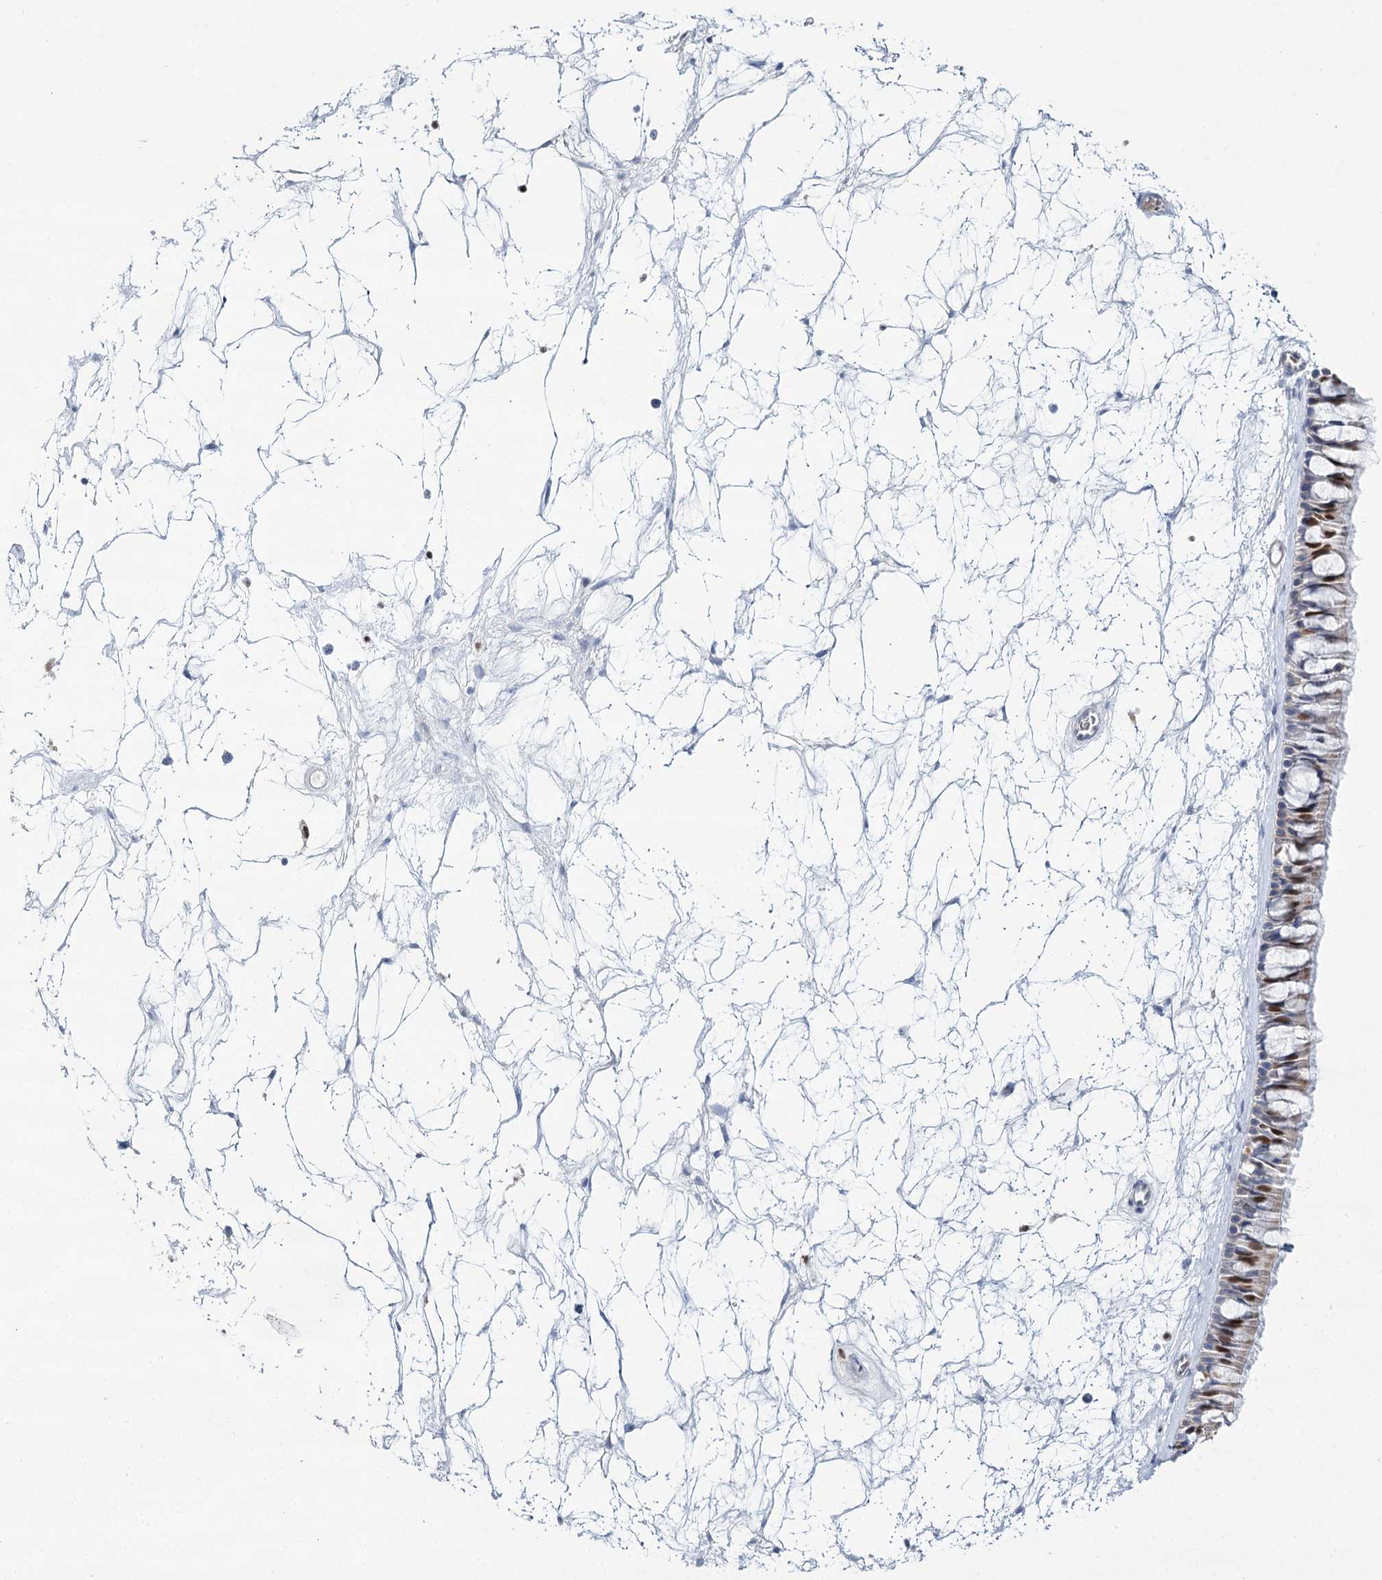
{"staining": {"intensity": "strong", "quantity": "<25%", "location": "nuclear"}, "tissue": "nasopharynx", "cell_type": "Respiratory epithelial cells", "image_type": "normal", "snomed": [{"axis": "morphology", "description": "Normal tissue, NOS"}, {"axis": "topography", "description": "Nasopharynx"}], "caption": "The image displays staining of benign nasopharynx, revealing strong nuclear protein expression (brown color) within respiratory epithelial cells. Using DAB (brown) and hematoxylin (blue) stains, captured at high magnification using brightfield microscopy.", "gene": "IGSF3", "patient": {"sex": "male", "age": 64}}